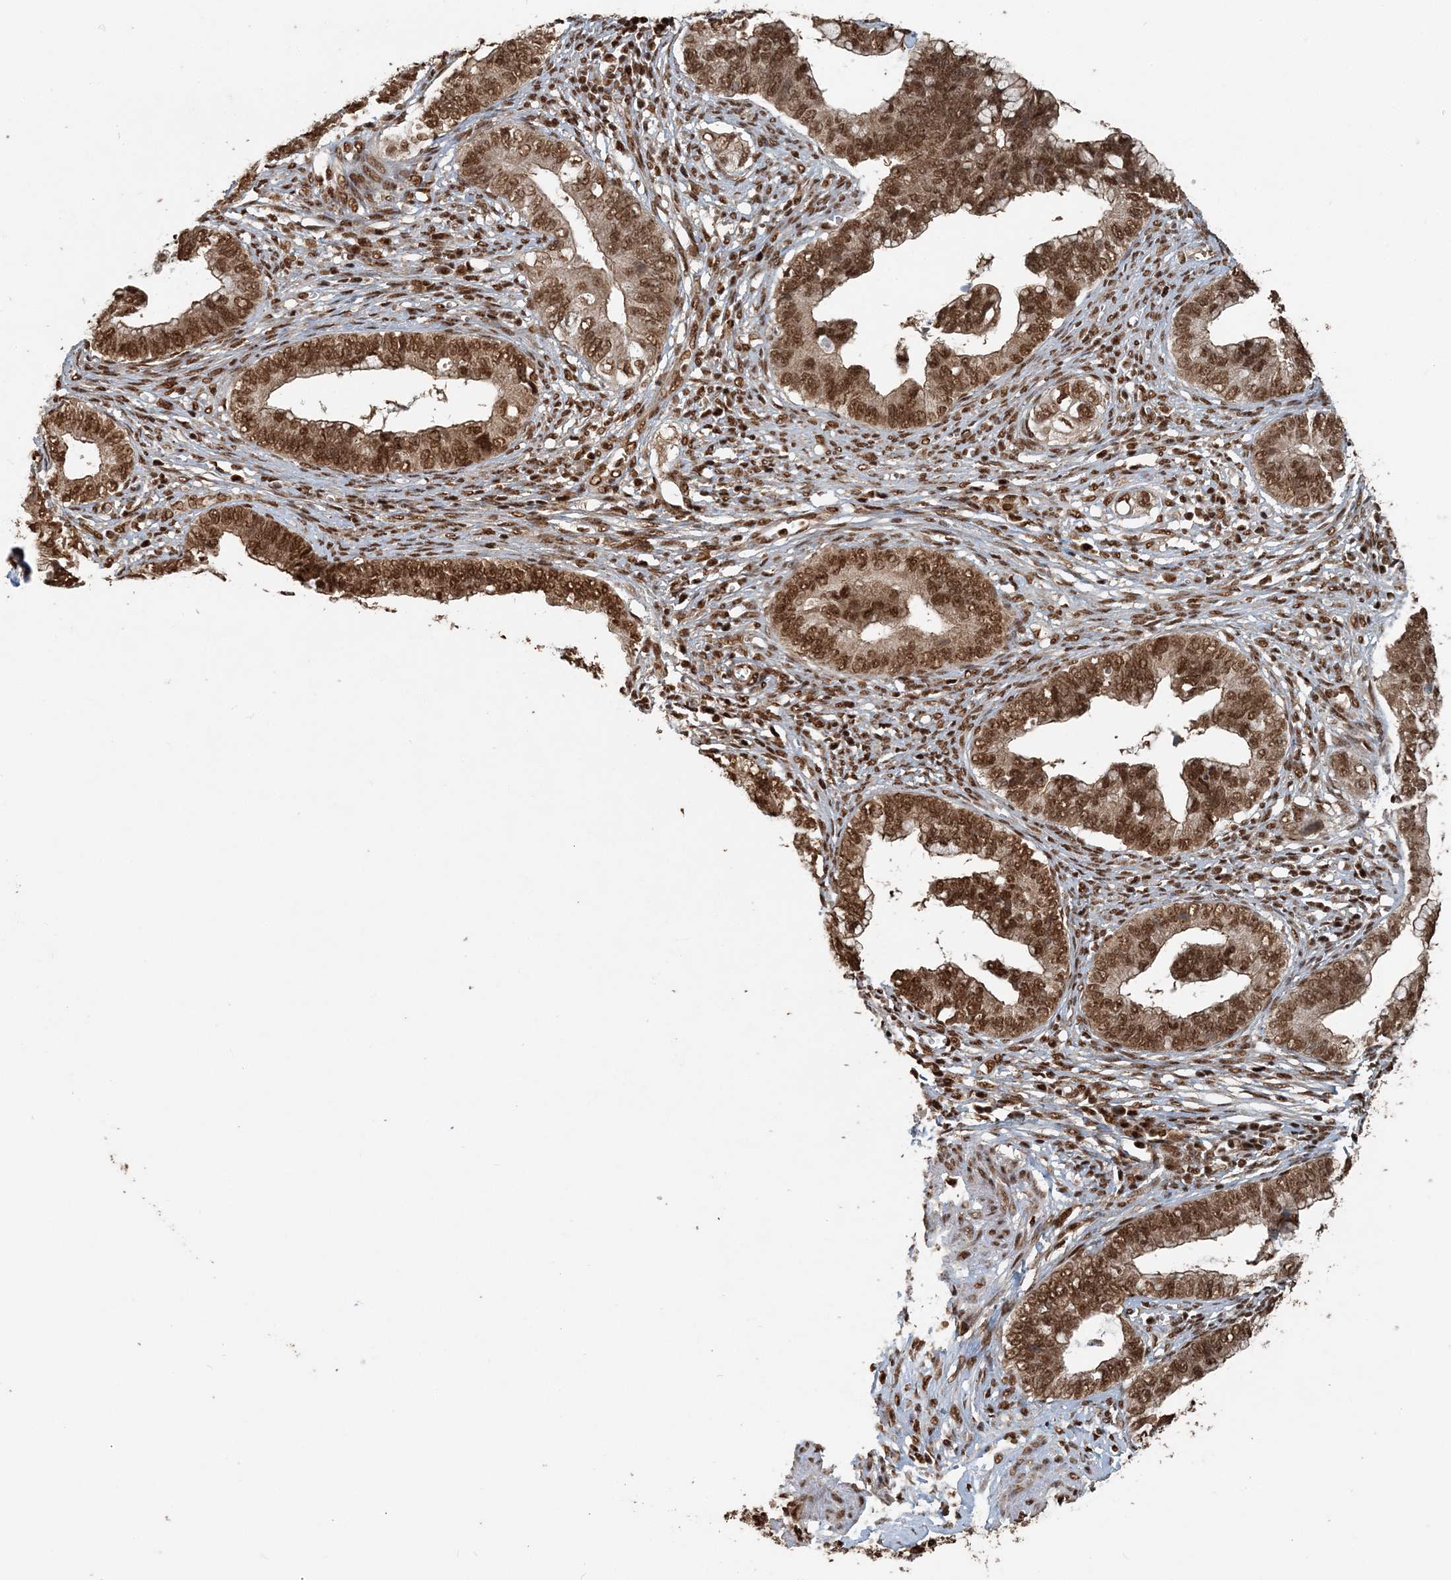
{"staining": {"intensity": "moderate", "quantity": ">75%", "location": "cytoplasmic/membranous,nuclear"}, "tissue": "cervical cancer", "cell_type": "Tumor cells", "image_type": "cancer", "snomed": [{"axis": "morphology", "description": "Adenocarcinoma, NOS"}, {"axis": "topography", "description": "Cervix"}], "caption": "Cervical cancer tissue displays moderate cytoplasmic/membranous and nuclear expression in about >75% of tumor cells", "gene": "ARHGAP35", "patient": {"sex": "female", "age": 44}}